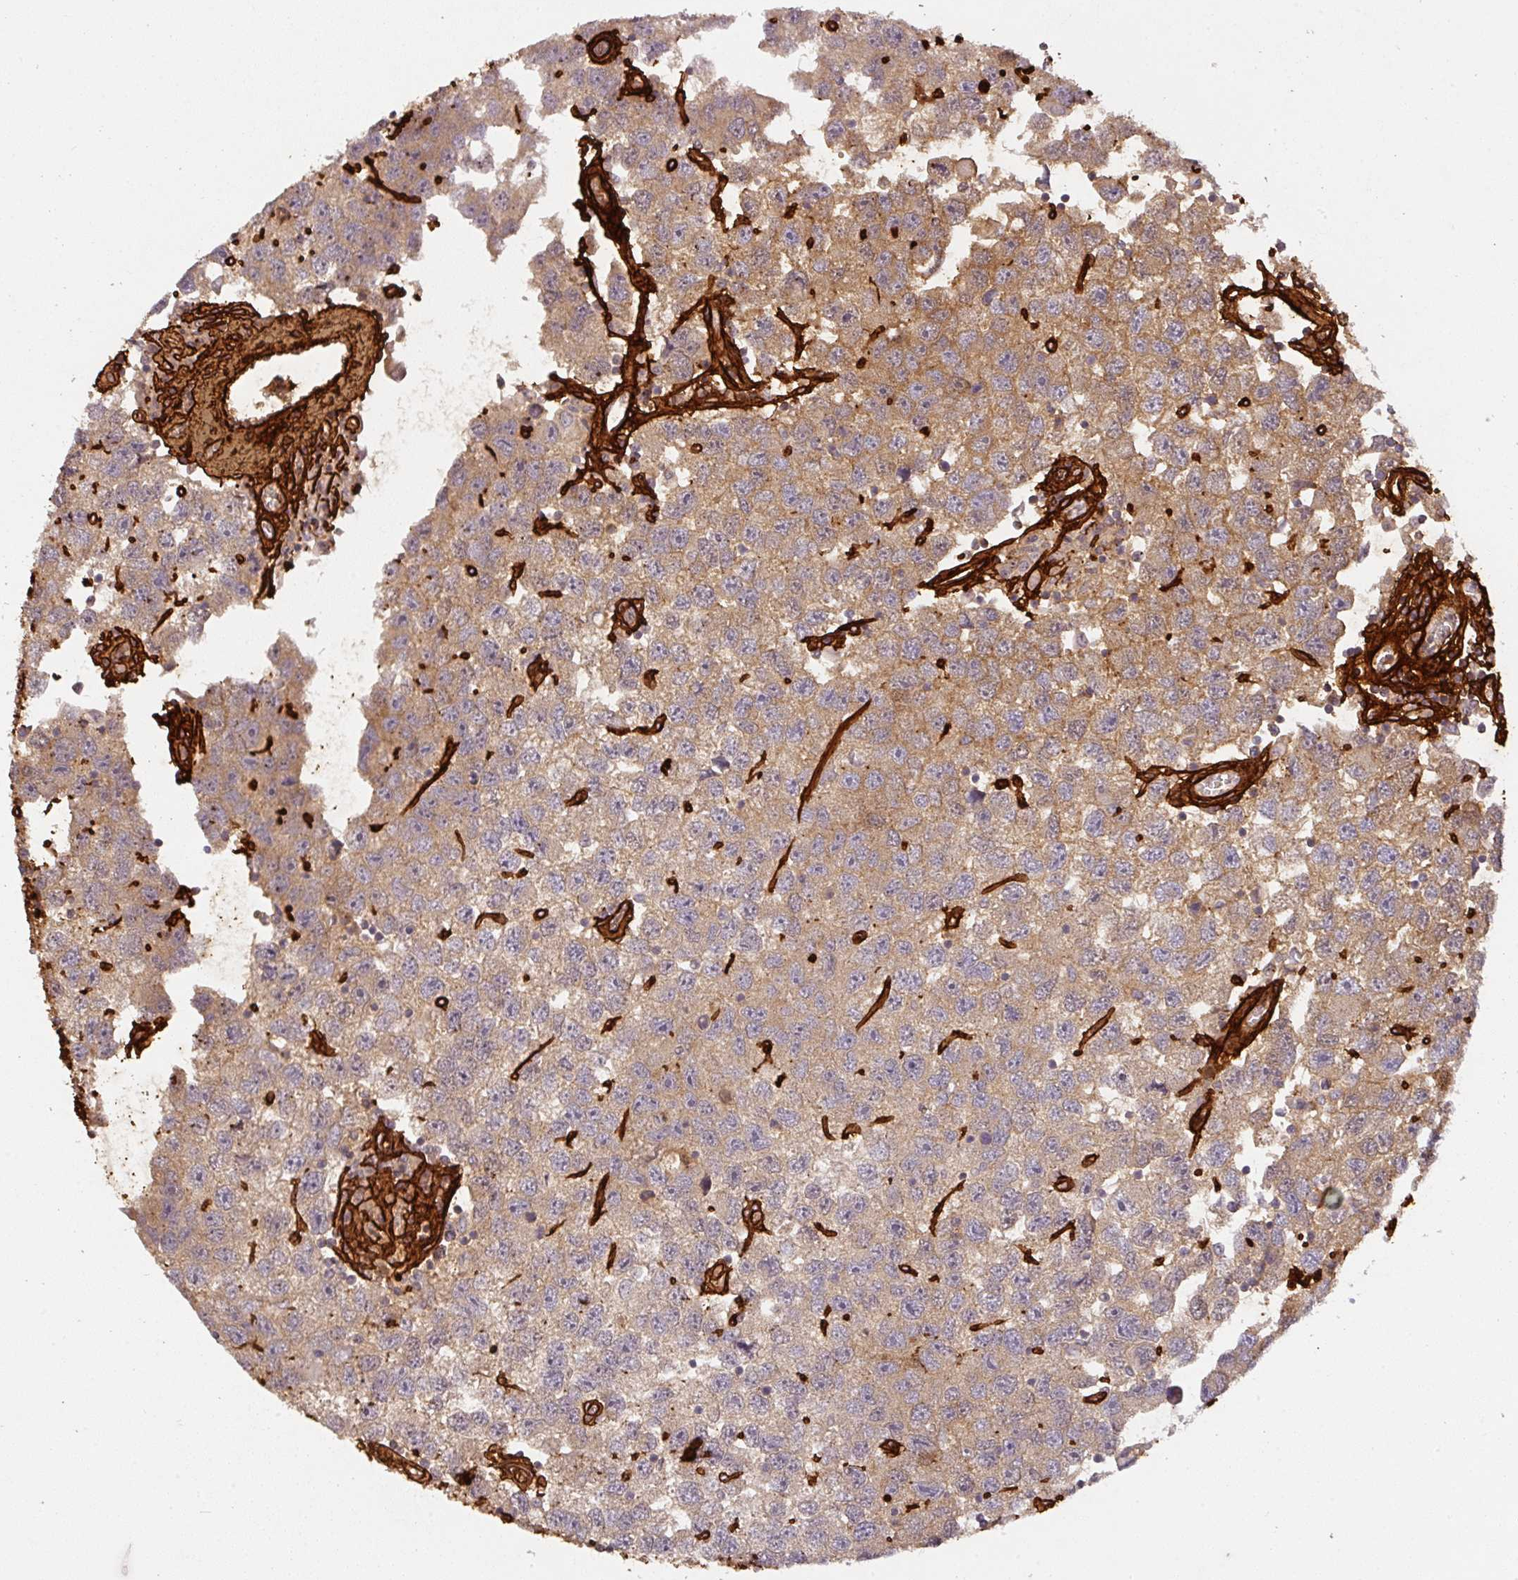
{"staining": {"intensity": "moderate", "quantity": ">75%", "location": "cytoplasmic/membranous"}, "tissue": "testis cancer", "cell_type": "Tumor cells", "image_type": "cancer", "snomed": [{"axis": "morphology", "description": "Seminoma, NOS"}, {"axis": "topography", "description": "Testis"}], "caption": "Testis cancer (seminoma) stained with IHC reveals moderate cytoplasmic/membranous expression in approximately >75% of tumor cells.", "gene": "COL3A1", "patient": {"sex": "male", "age": 26}}